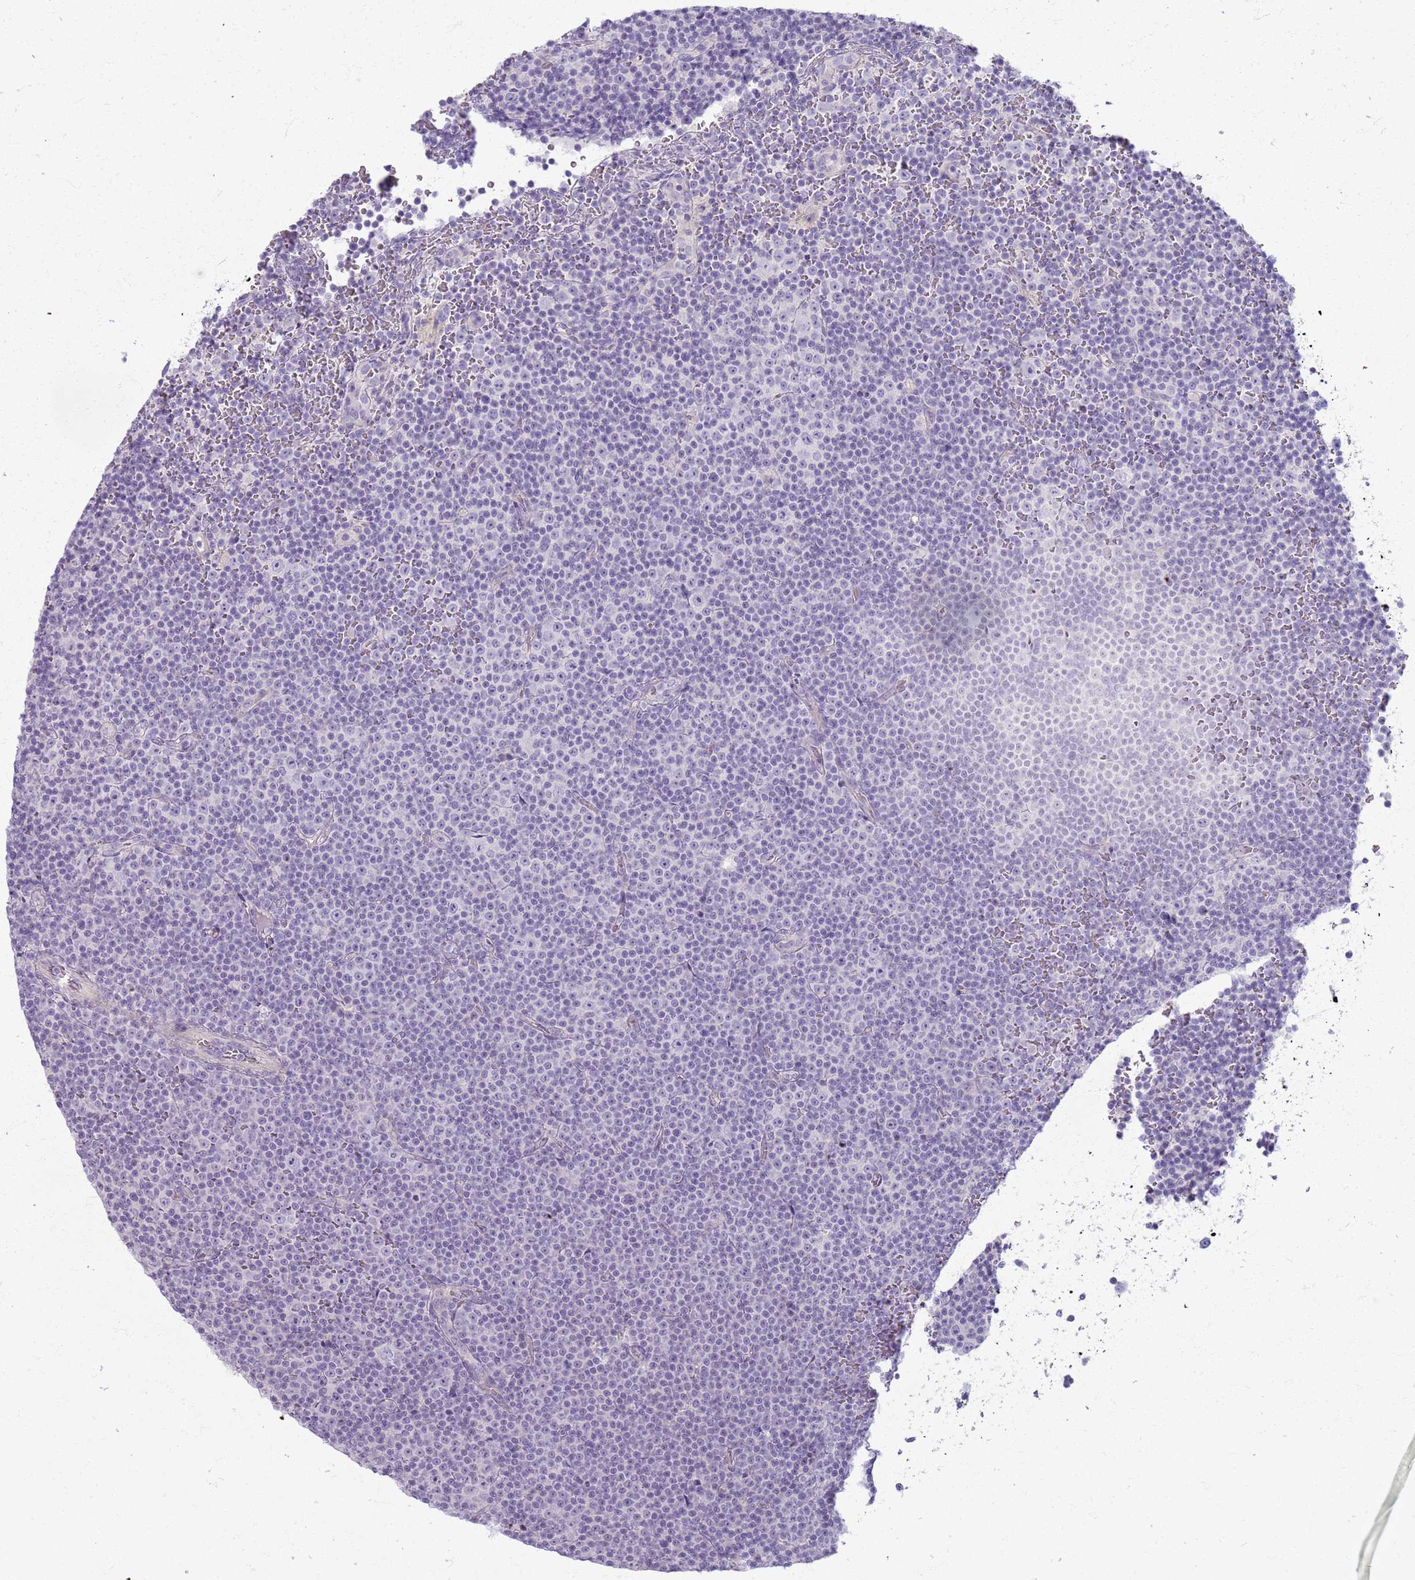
{"staining": {"intensity": "negative", "quantity": "none", "location": "none"}, "tissue": "lymphoma", "cell_type": "Tumor cells", "image_type": "cancer", "snomed": [{"axis": "morphology", "description": "Malignant lymphoma, non-Hodgkin's type, Low grade"}, {"axis": "topography", "description": "Lymph node"}], "caption": "Immunohistochemistry (IHC) micrograph of neoplastic tissue: malignant lymphoma, non-Hodgkin's type (low-grade) stained with DAB demonstrates no significant protein positivity in tumor cells.", "gene": "CSRP3", "patient": {"sex": "female", "age": 67}}